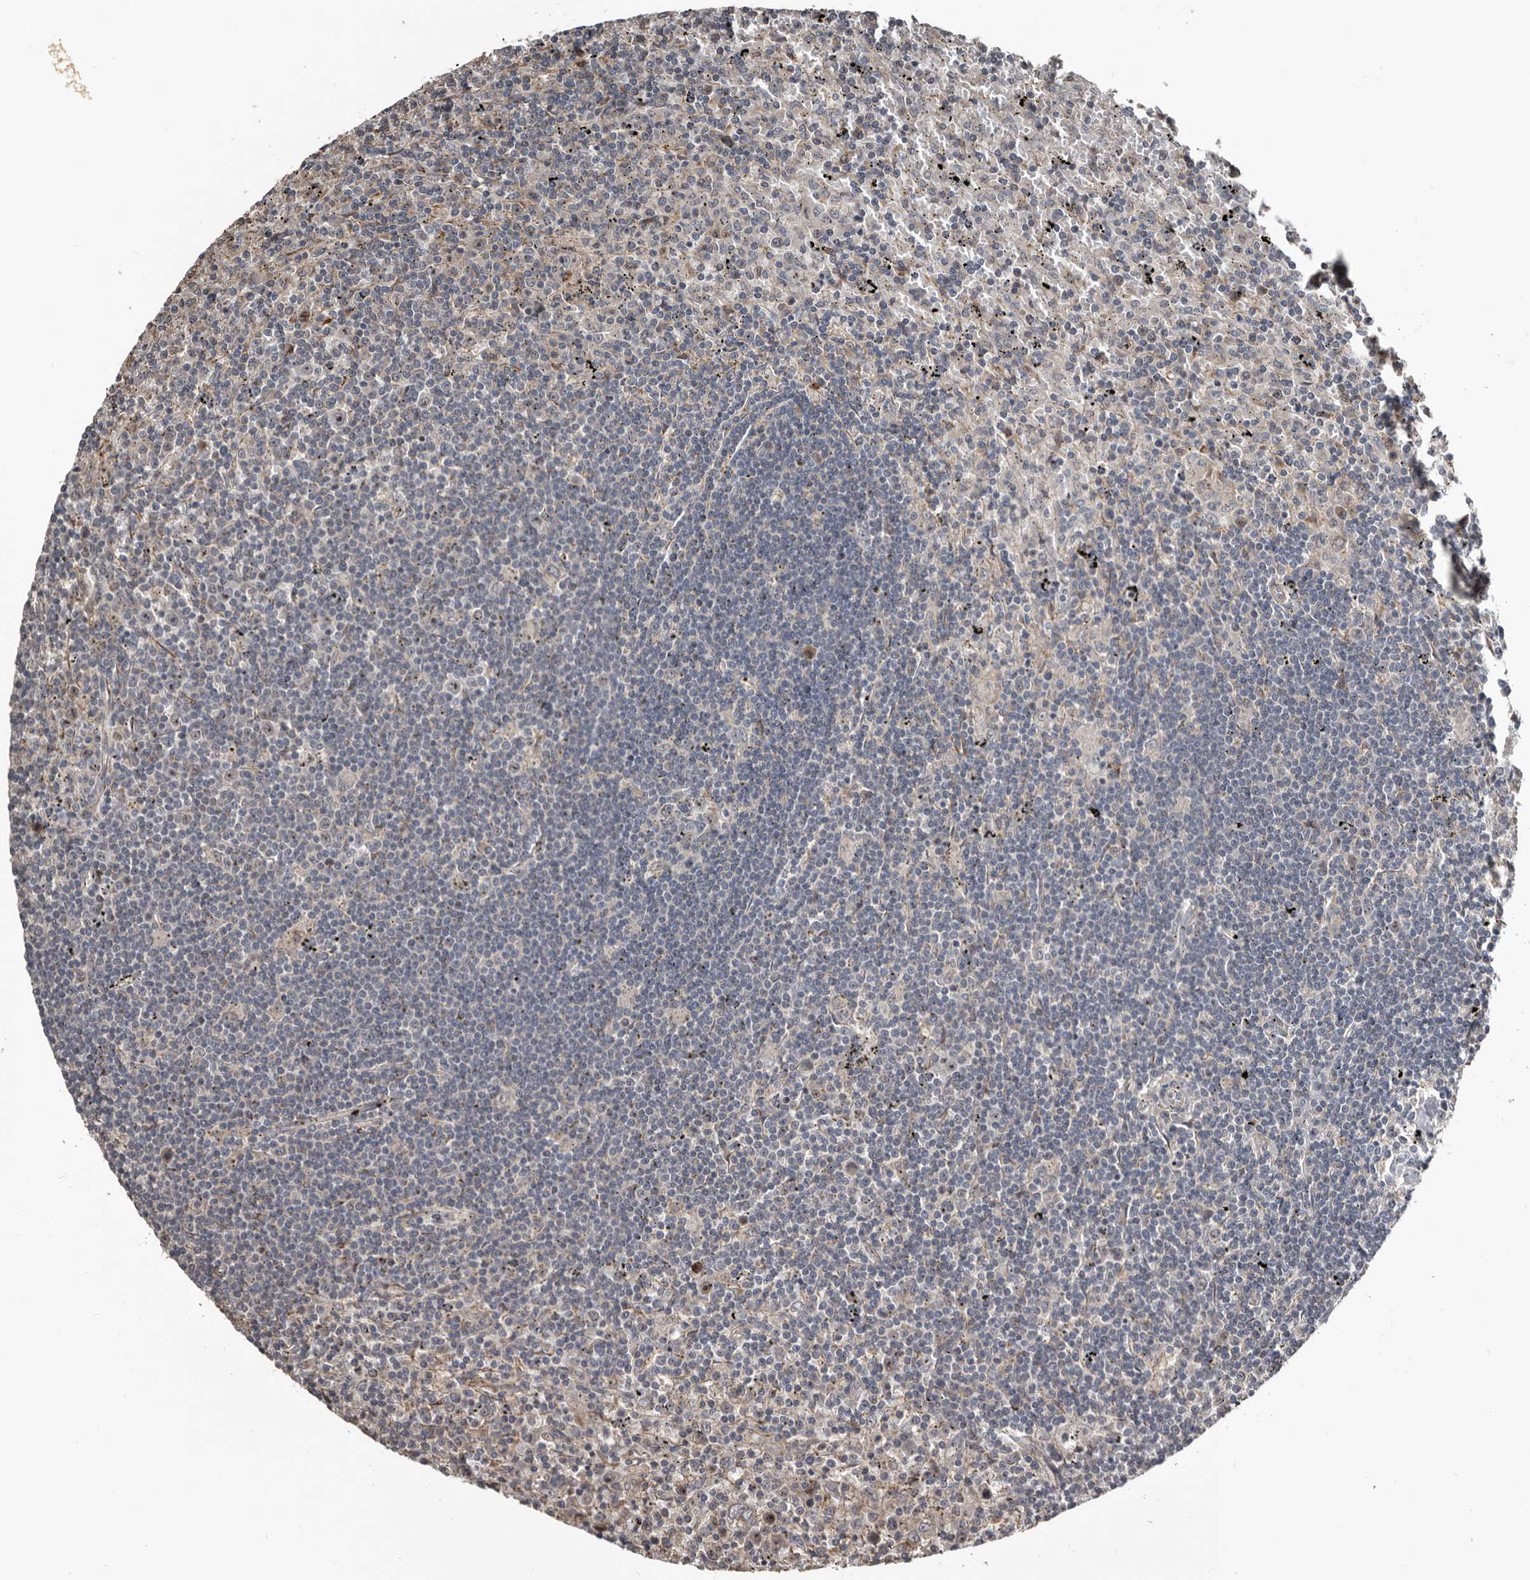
{"staining": {"intensity": "negative", "quantity": "none", "location": "none"}, "tissue": "lymphoma", "cell_type": "Tumor cells", "image_type": "cancer", "snomed": [{"axis": "morphology", "description": "Malignant lymphoma, non-Hodgkin's type, Low grade"}, {"axis": "topography", "description": "Spleen"}], "caption": "High power microscopy photomicrograph of an immunohistochemistry (IHC) photomicrograph of lymphoma, revealing no significant positivity in tumor cells.", "gene": "DHPS", "patient": {"sex": "male", "age": 76}}